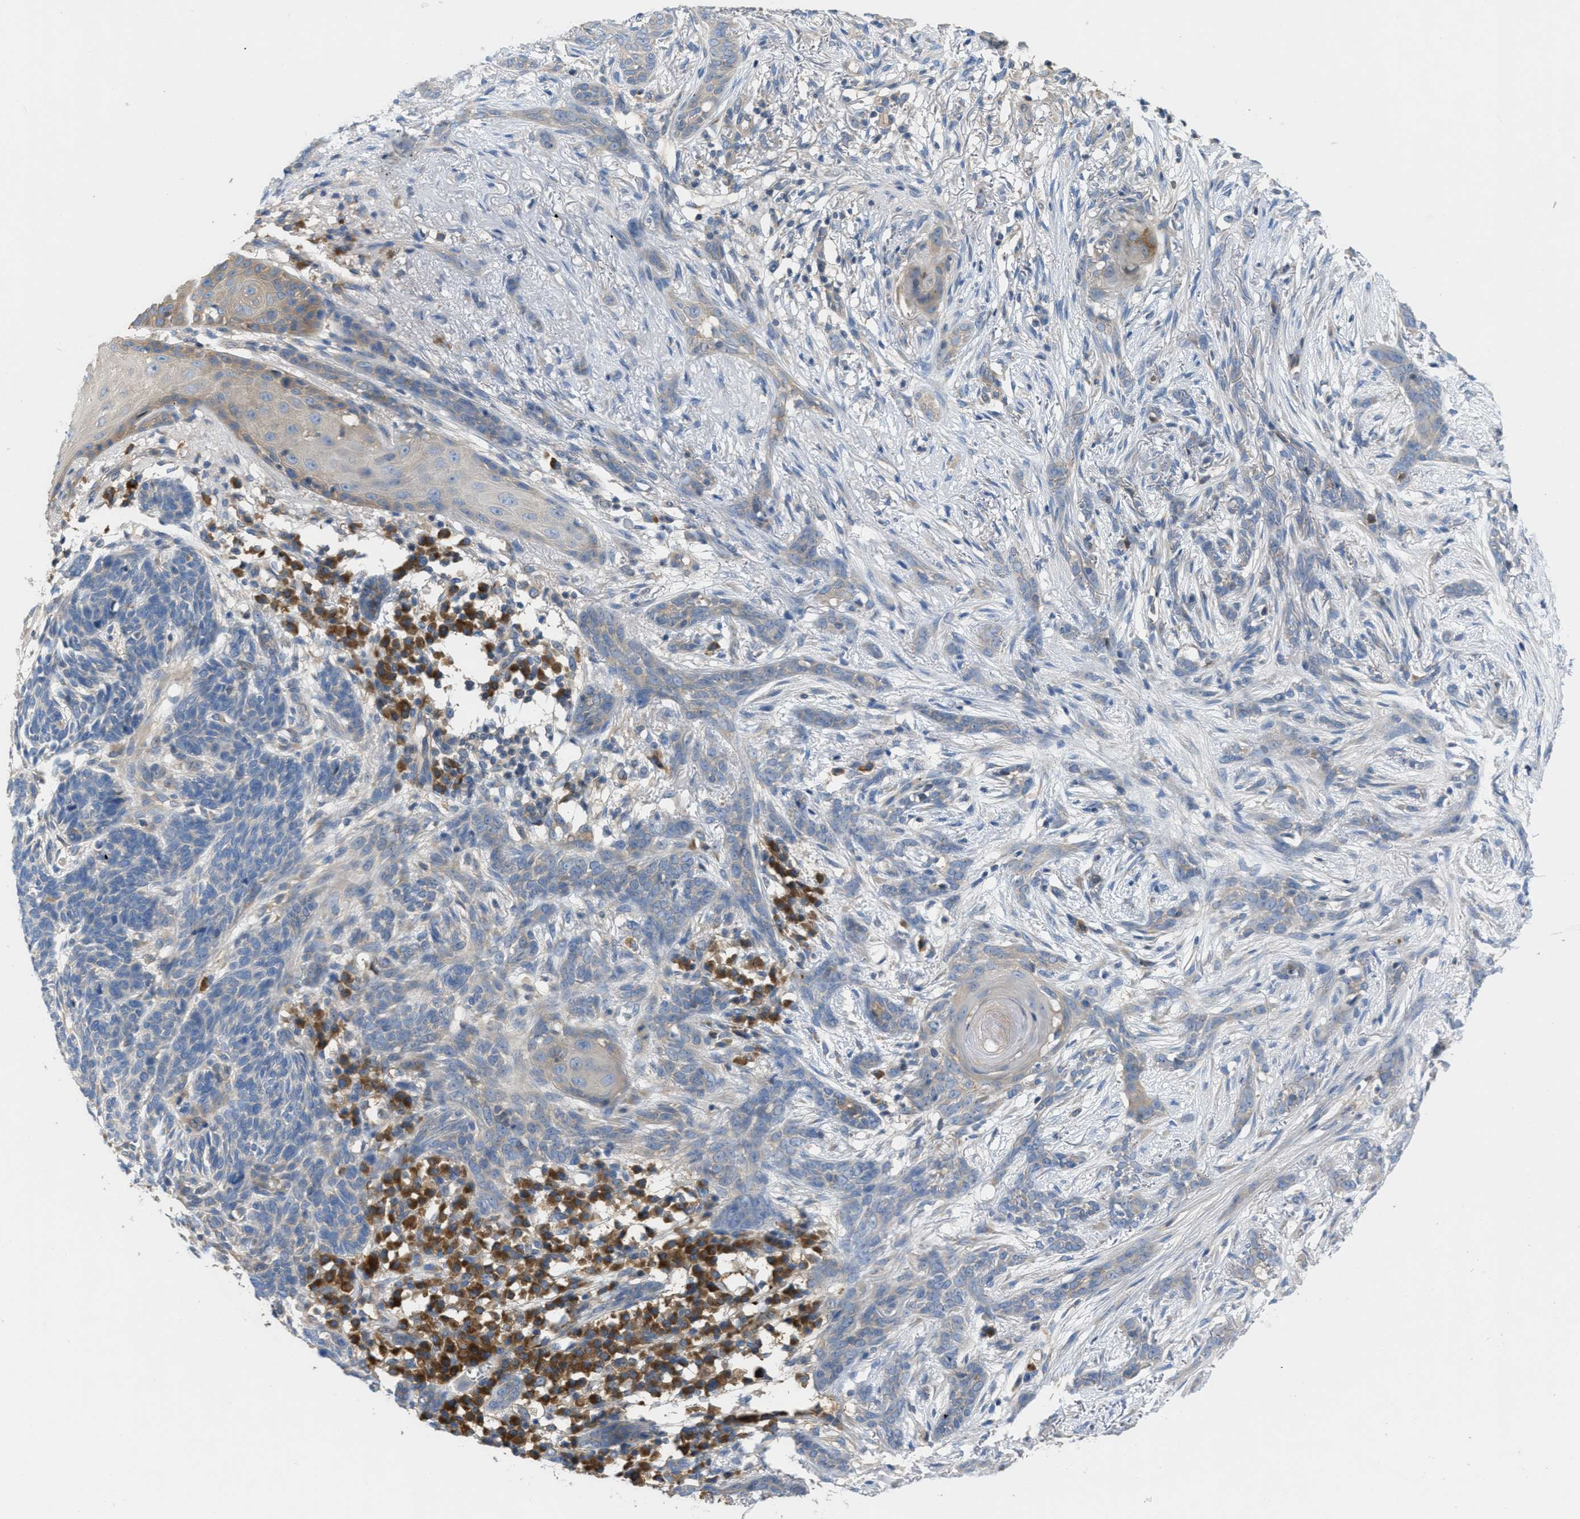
{"staining": {"intensity": "weak", "quantity": "<25%", "location": "cytoplasmic/membranous"}, "tissue": "skin cancer", "cell_type": "Tumor cells", "image_type": "cancer", "snomed": [{"axis": "morphology", "description": "Basal cell carcinoma"}, {"axis": "morphology", "description": "Adnexal tumor, benign"}, {"axis": "topography", "description": "Skin"}], "caption": "Tumor cells are negative for brown protein staining in skin cancer.", "gene": "UBA5", "patient": {"sex": "female", "age": 42}}